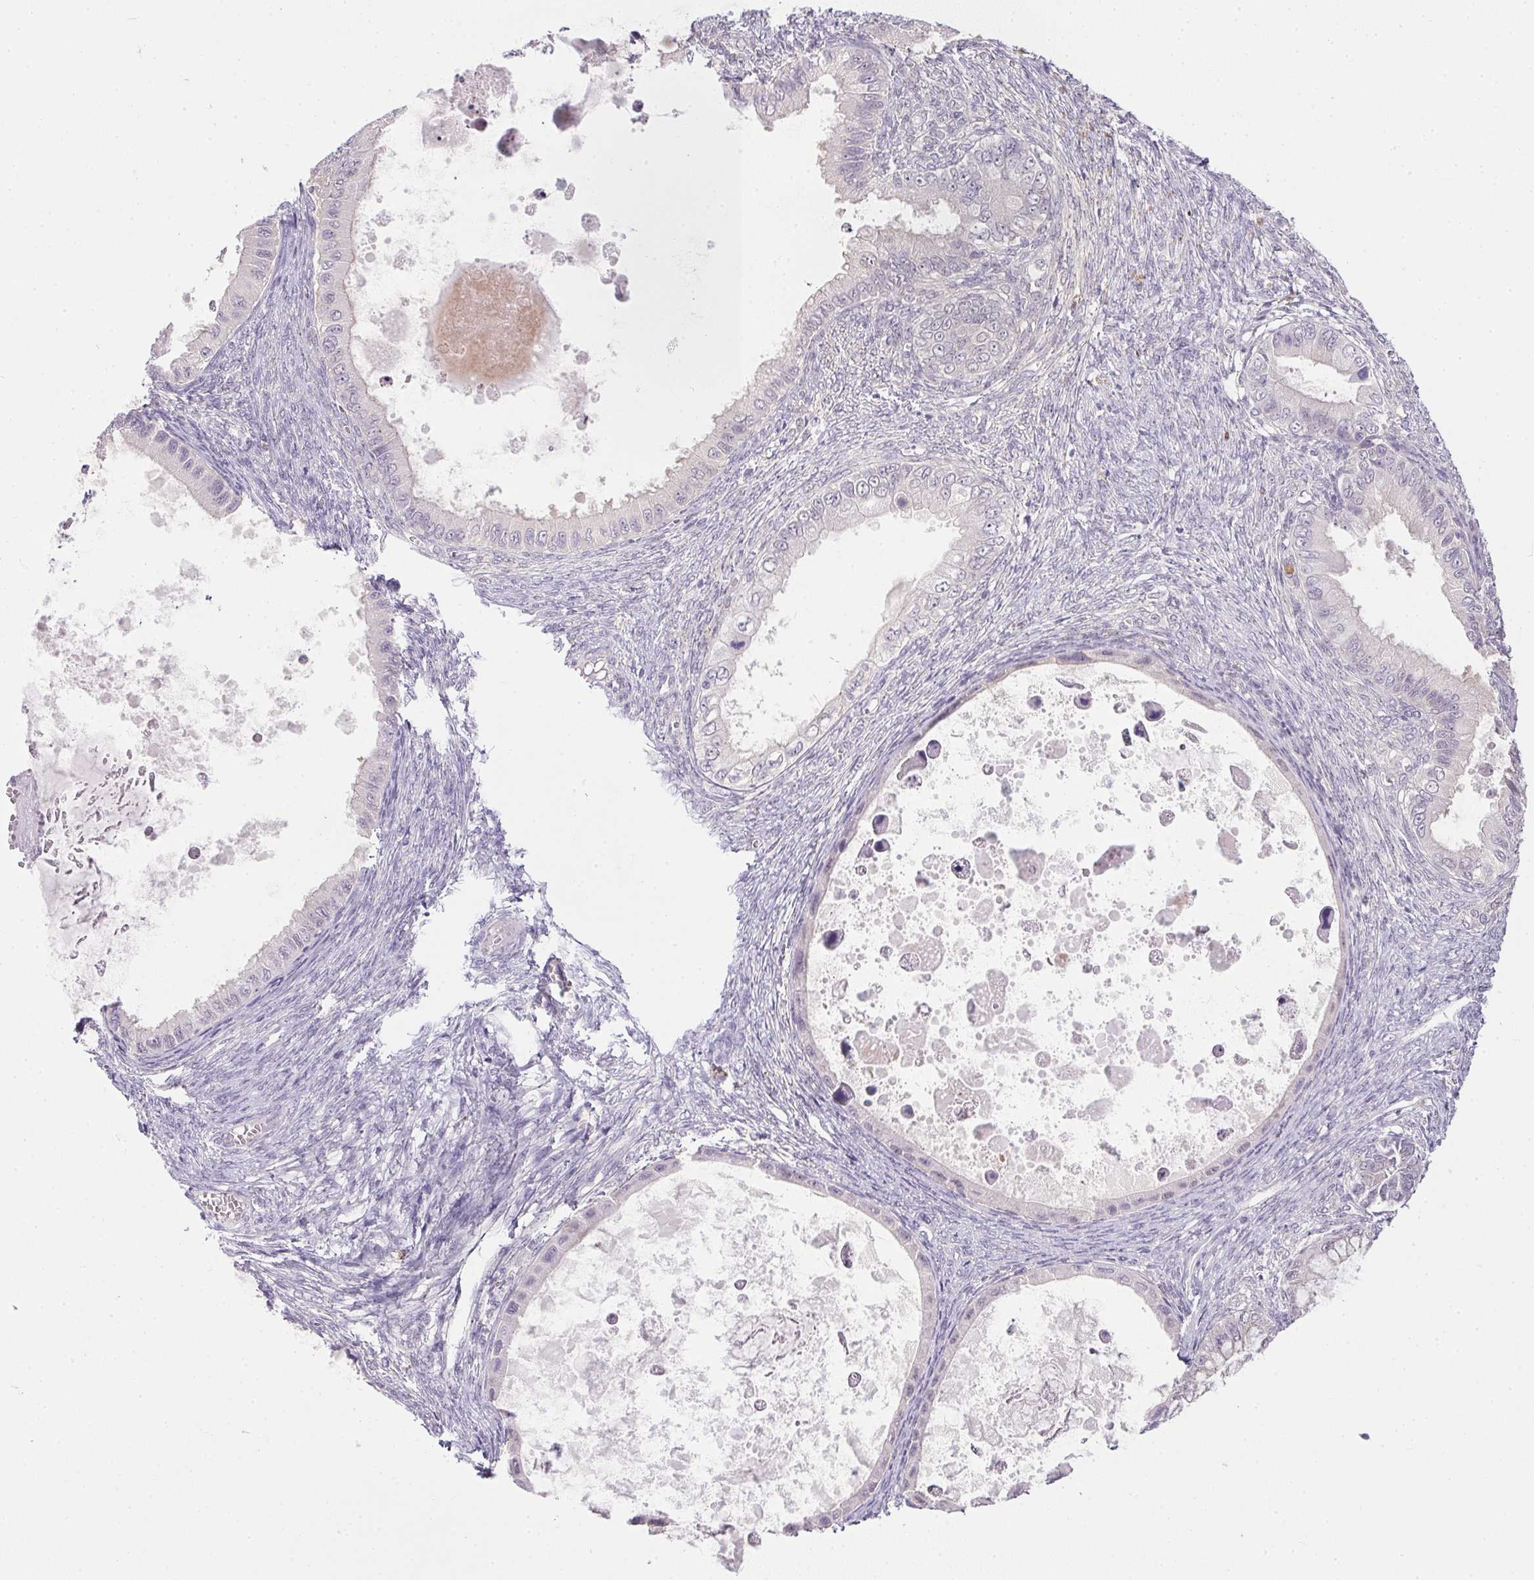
{"staining": {"intensity": "negative", "quantity": "none", "location": "none"}, "tissue": "ovarian cancer", "cell_type": "Tumor cells", "image_type": "cancer", "snomed": [{"axis": "morphology", "description": "Cystadenocarcinoma, mucinous, NOS"}, {"axis": "topography", "description": "Ovary"}], "caption": "This is a photomicrograph of immunohistochemistry staining of ovarian mucinous cystadenocarcinoma, which shows no expression in tumor cells.", "gene": "DNAJC5G", "patient": {"sex": "female", "age": 64}}